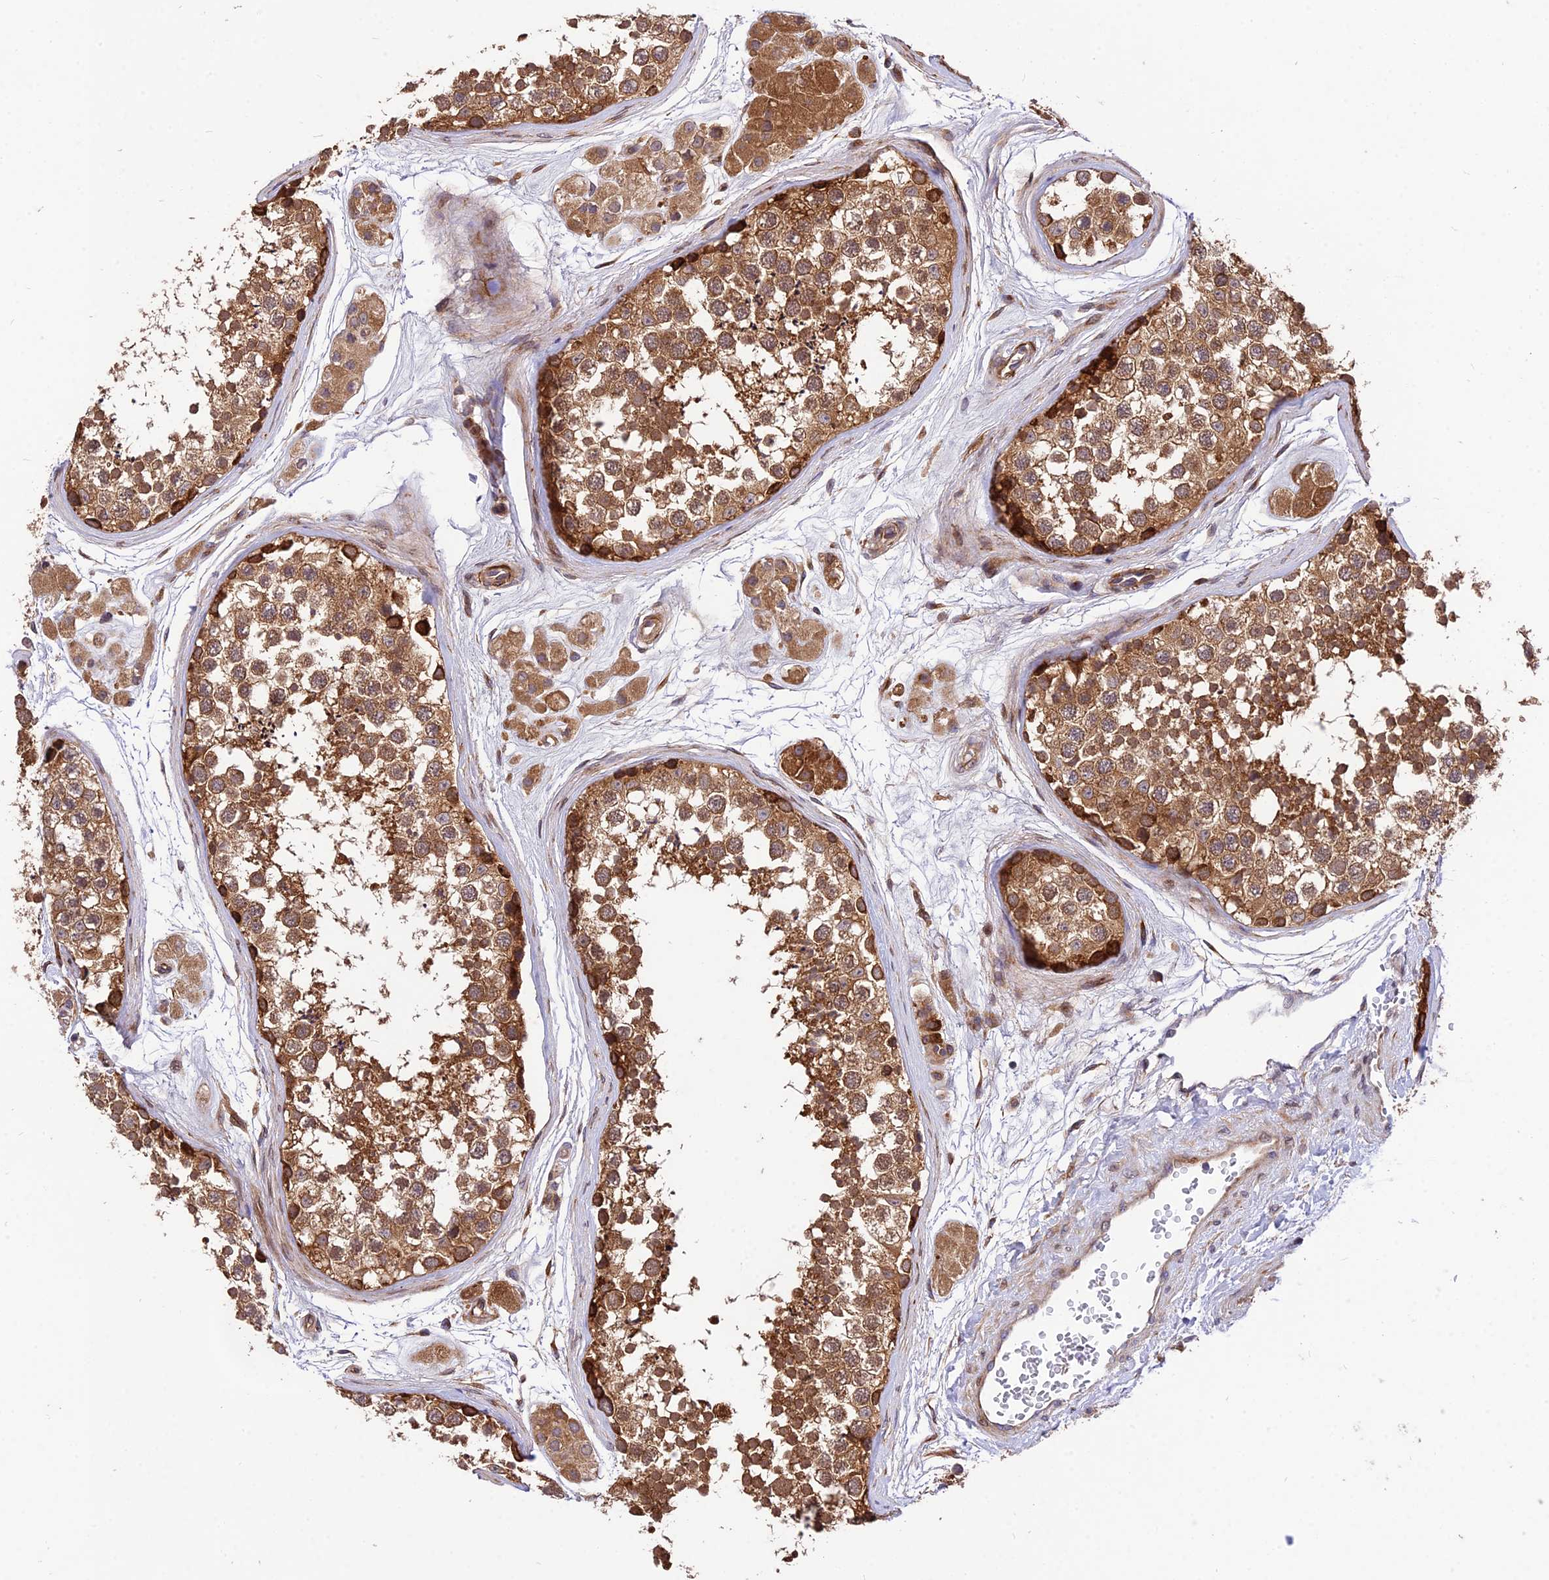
{"staining": {"intensity": "strong", "quantity": ">75%", "location": "cytoplasmic/membranous"}, "tissue": "testis", "cell_type": "Cells in seminiferous ducts", "image_type": "normal", "snomed": [{"axis": "morphology", "description": "Normal tissue, NOS"}, {"axis": "topography", "description": "Testis"}], "caption": "Immunohistochemistry (DAB) staining of normal human testis reveals strong cytoplasmic/membranous protein expression in about >75% of cells in seminiferous ducts. (DAB (3,3'-diaminobenzidine) IHC, brown staining for protein, blue staining for nuclei).", "gene": "ROCK1", "patient": {"sex": "male", "age": 56}}